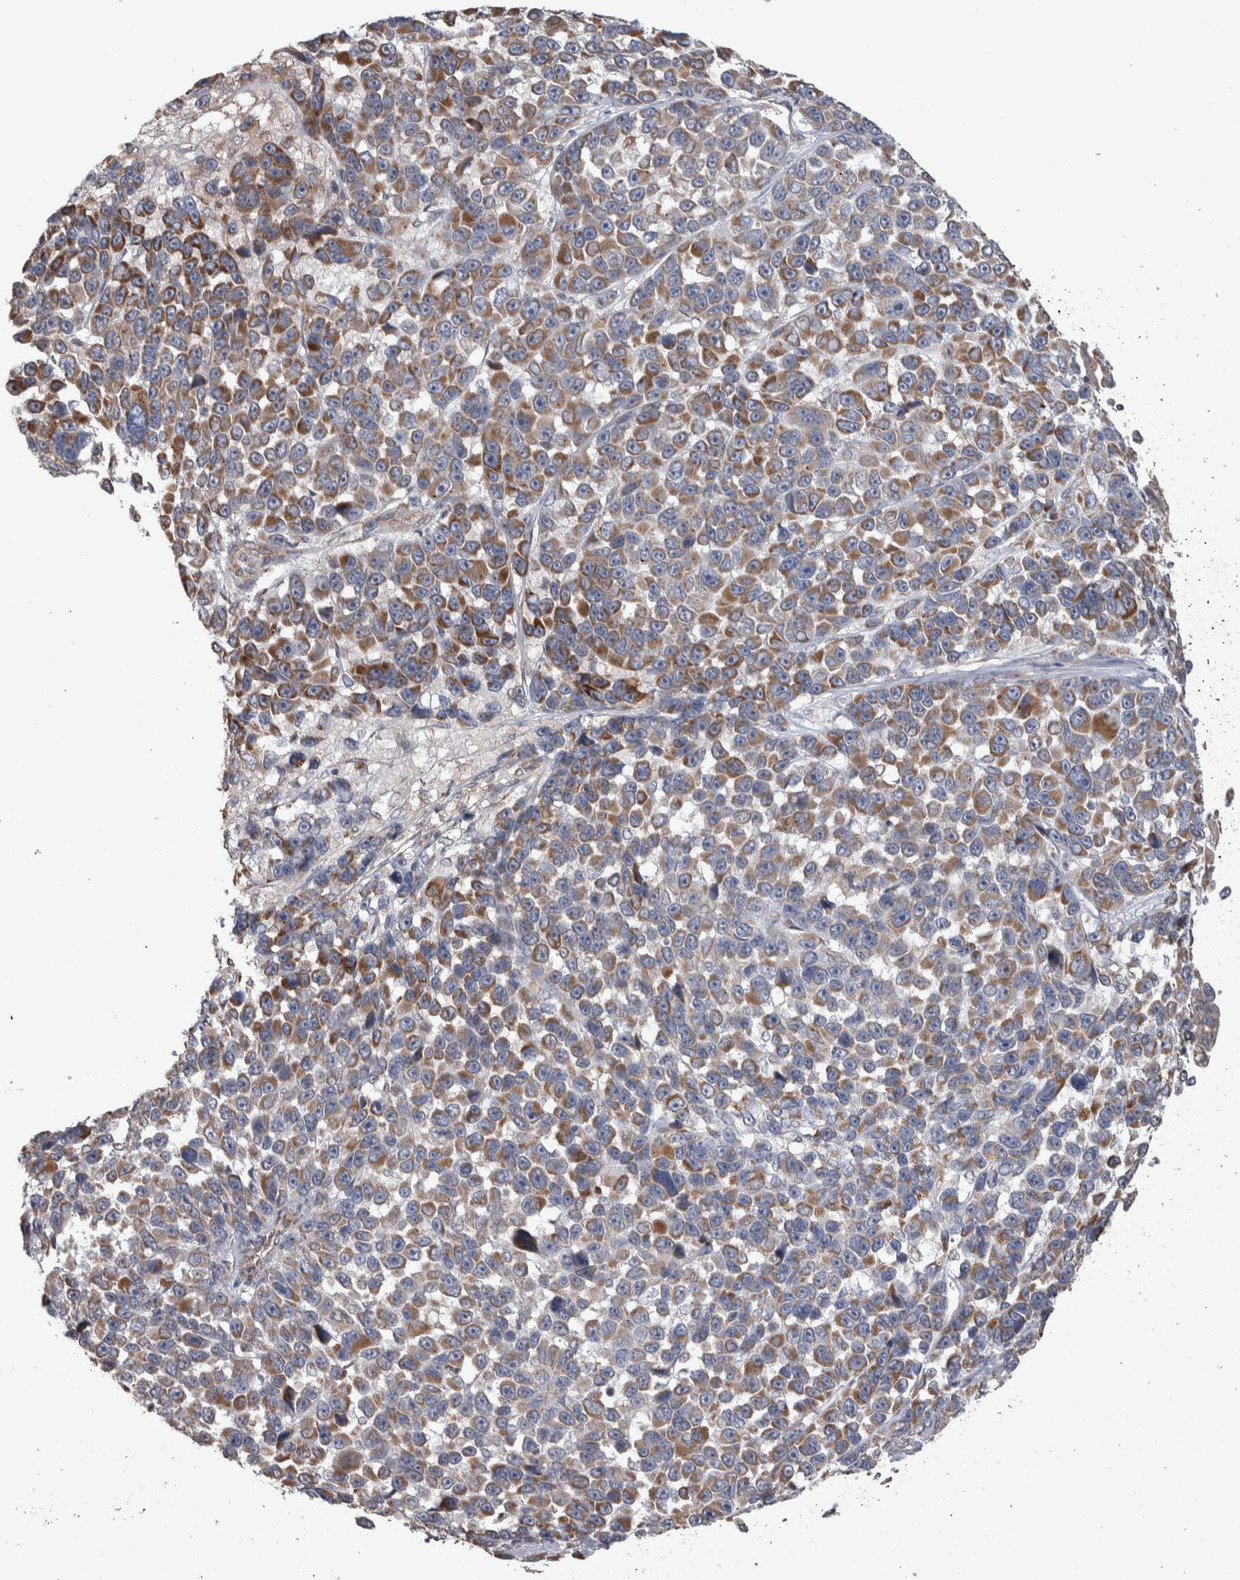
{"staining": {"intensity": "moderate", "quantity": ">75%", "location": "cytoplasmic/membranous"}, "tissue": "melanoma", "cell_type": "Tumor cells", "image_type": "cancer", "snomed": [{"axis": "morphology", "description": "Malignant melanoma, NOS"}, {"axis": "topography", "description": "Skin"}], "caption": "Melanoma stained with a protein marker shows moderate staining in tumor cells.", "gene": "SCO1", "patient": {"sex": "male", "age": 53}}